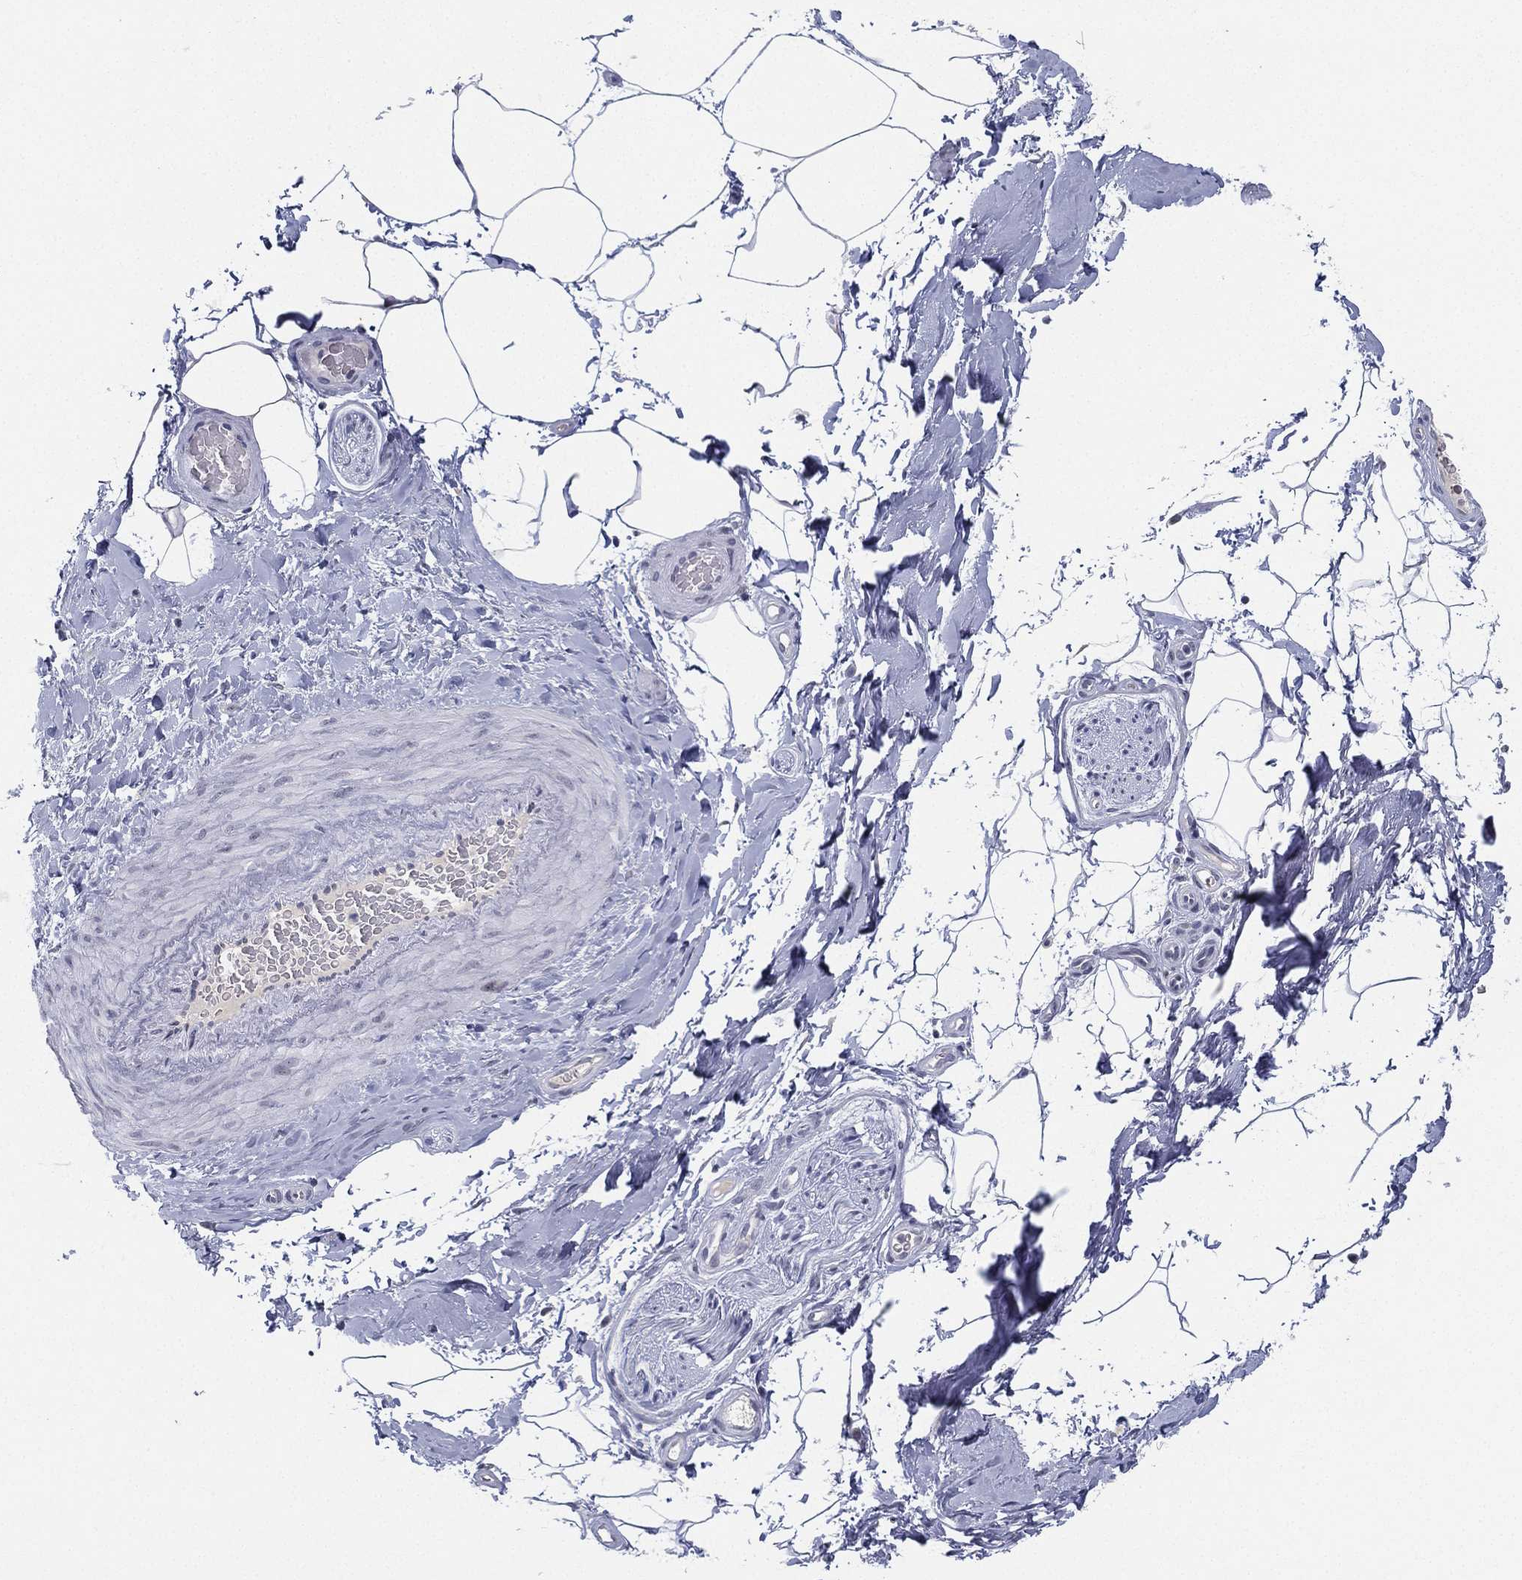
{"staining": {"intensity": "negative", "quantity": "none", "location": "none"}, "tissue": "adipose tissue", "cell_type": "Adipocytes", "image_type": "normal", "snomed": [{"axis": "morphology", "description": "Normal tissue, NOS"}, {"axis": "topography", "description": "Soft tissue"}, {"axis": "topography", "description": "Vascular tissue"}], "caption": "Protein analysis of benign adipose tissue displays no significant staining in adipocytes. (DAB (3,3'-diaminobenzidine) immunohistochemistry (IHC) with hematoxylin counter stain).", "gene": "MS4A8", "patient": {"sex": "male", "age": 41}}